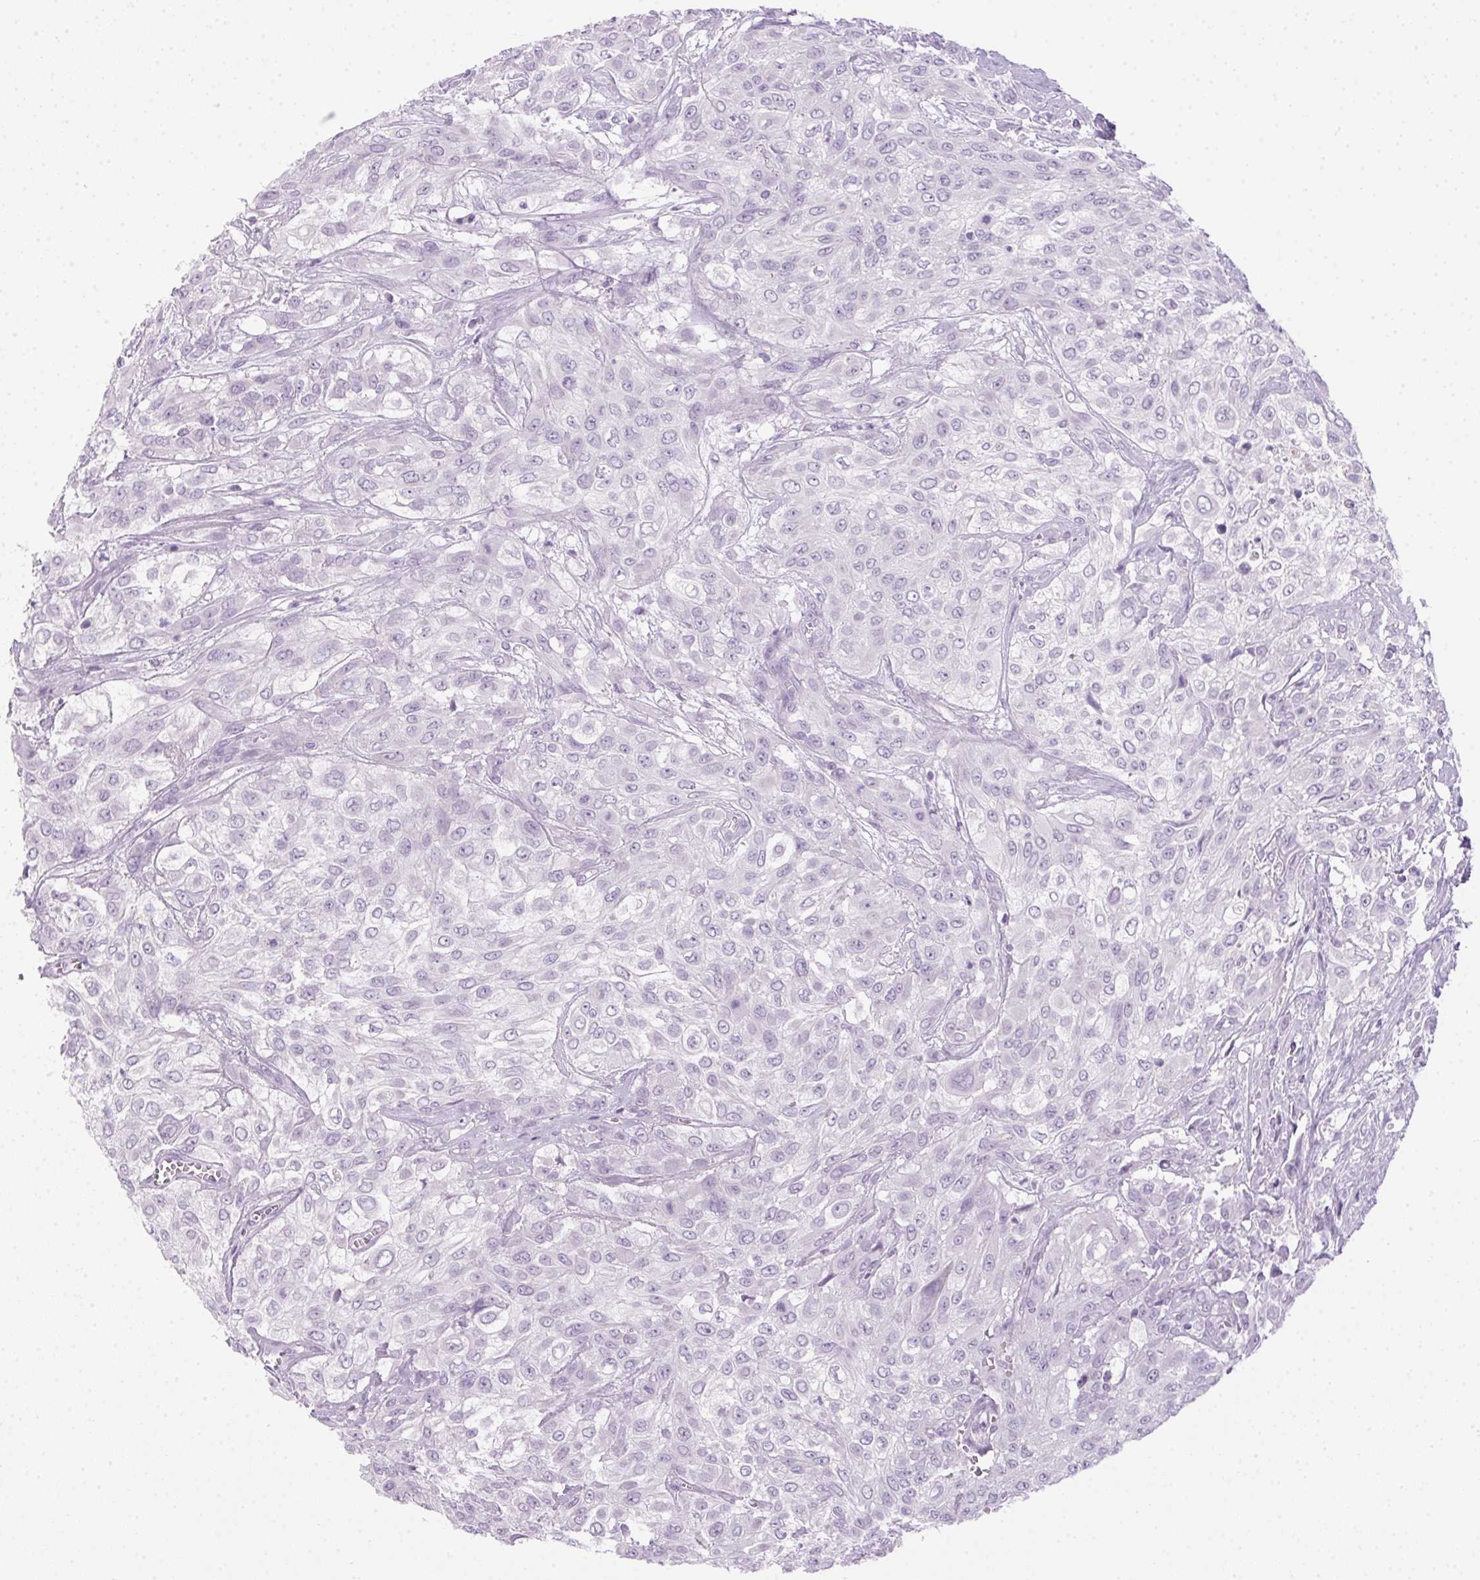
{"staining": {"intensity": "negative", "quantity": "none", "location": "none"}, "tissue": "urothelial cancer", "cell_type": "Tumor cells", "image_type": "cancer", "snomed": [{"axis": "morphology", "description": "Urothelial carcinoma, High grade"}, {"axis": "topography", "description": "Urinary bladder"}], "caption": "A high-resolution image shows IHC staining of urothelial carcinoma (high-grade), which exhibits no significant expression in tumor cells.", "gene": "POPDC2", "patient": {"sex": "male", "age": 57}}